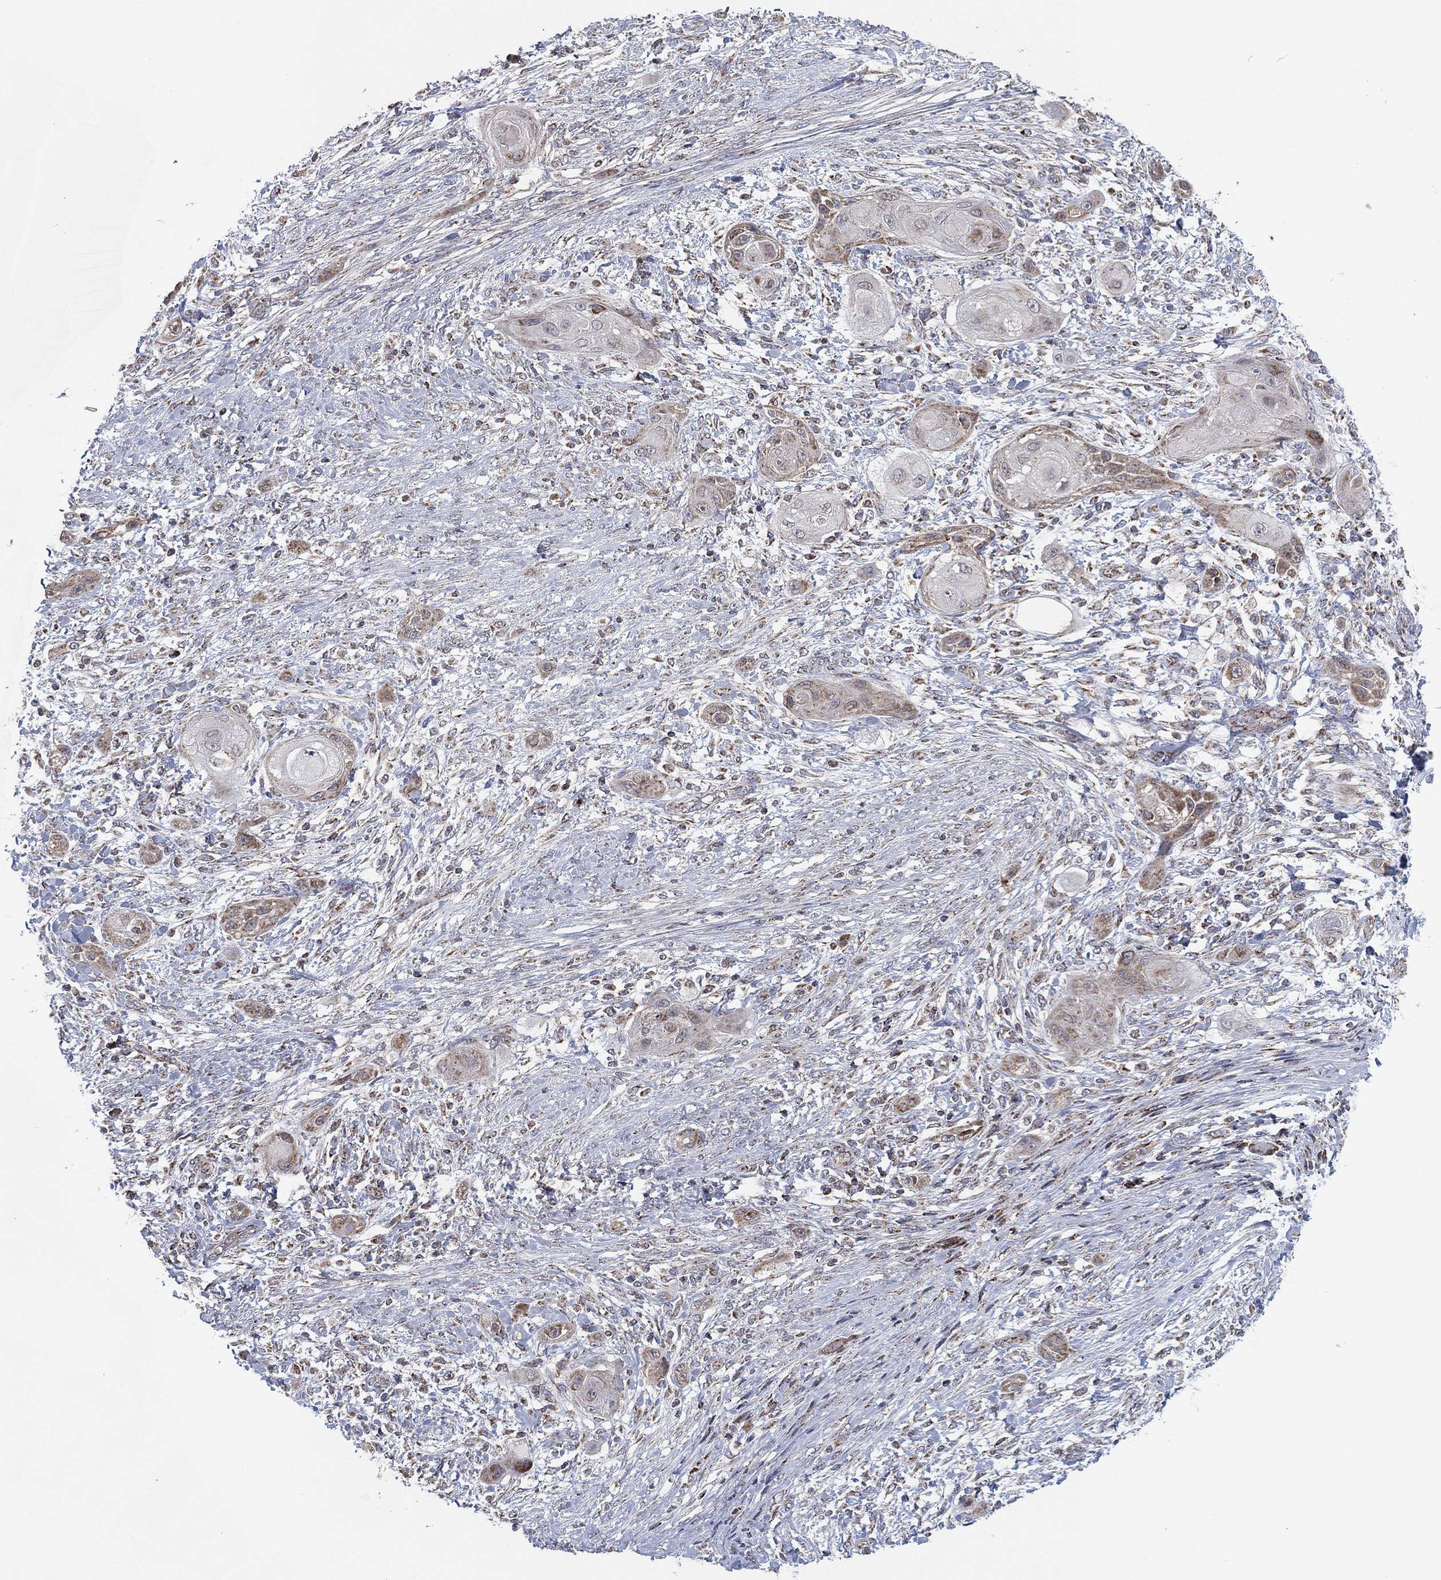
{"staining": {"intensity": "weak", "quantity": "25%-75%", "location": "cytoplasmic/membranous"}, "tissue": "skin cancer", "cell_type": "Tumor cells", "image_type": "cancer", "snomed": [{"axis": "morphology", "description": "Squamous cell carcinoma, NOS"}, {"axis": "topography", "description": "Skin"}], "caption": "Skin squamous cell carcinoma stained for a protein reveals weak cytoplasmic/membranous positivity in tumor cells.", "gene": "PSMG4", "patient": {"sex": "male", "age": 62}}